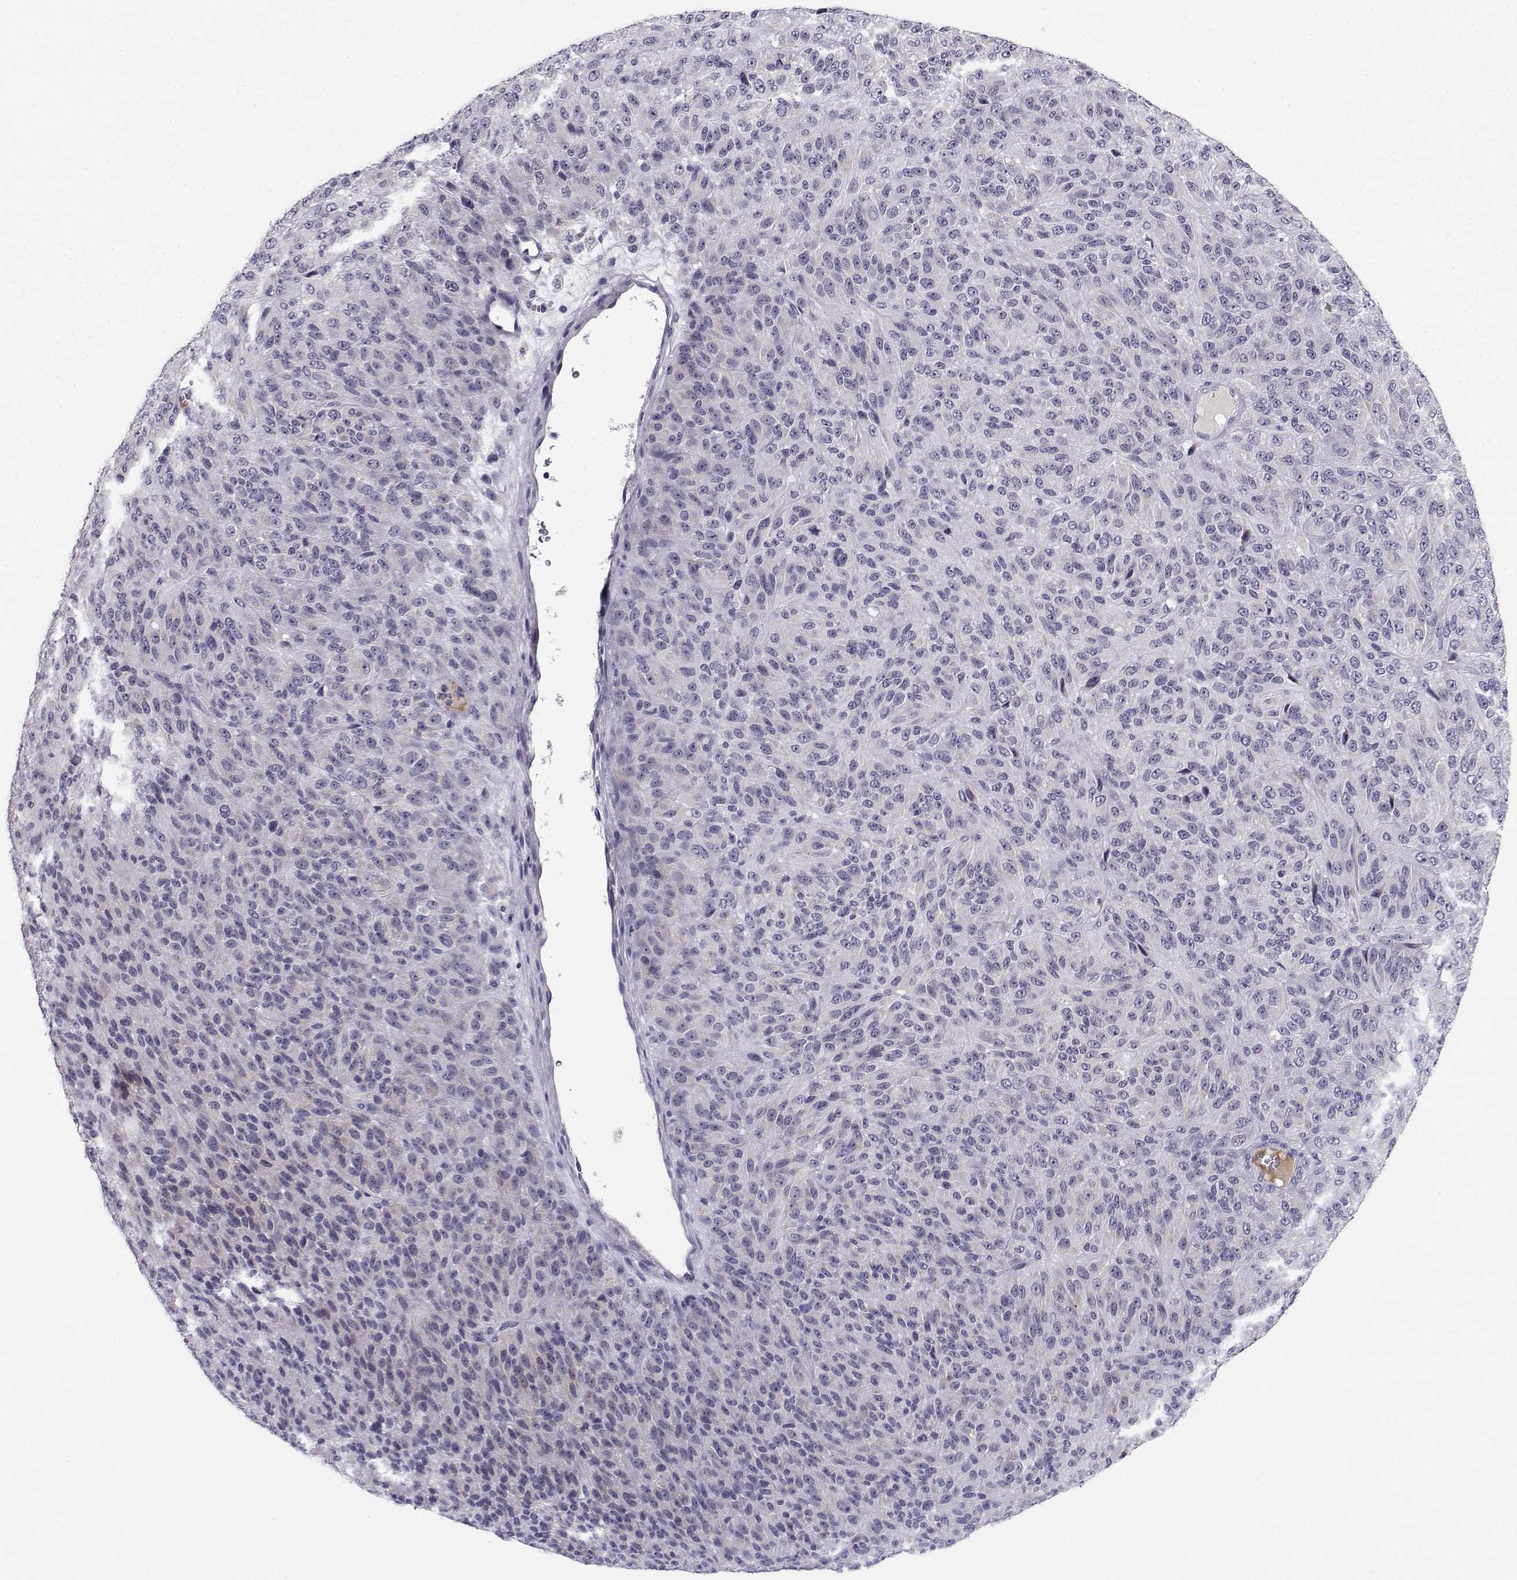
{"staining": {"intensity": "negative", "quantity": "none", "location": "none"}, "tissue": "melanoma", "cell_type": "Tumor cells", "image_type": "cancer", "snomed": [{"axis": "morphology", "description": "Malignant melanoma, Metastatic site"}, {"axis": "topography", "description": "Brain"}], "caption": "Malignant melanoma (metastatic site) was stained to show a protein in brown. There is no significant expression in tumor cells.", "gene": "DDX25", "patient": {"sex": "female", "age": 56}}